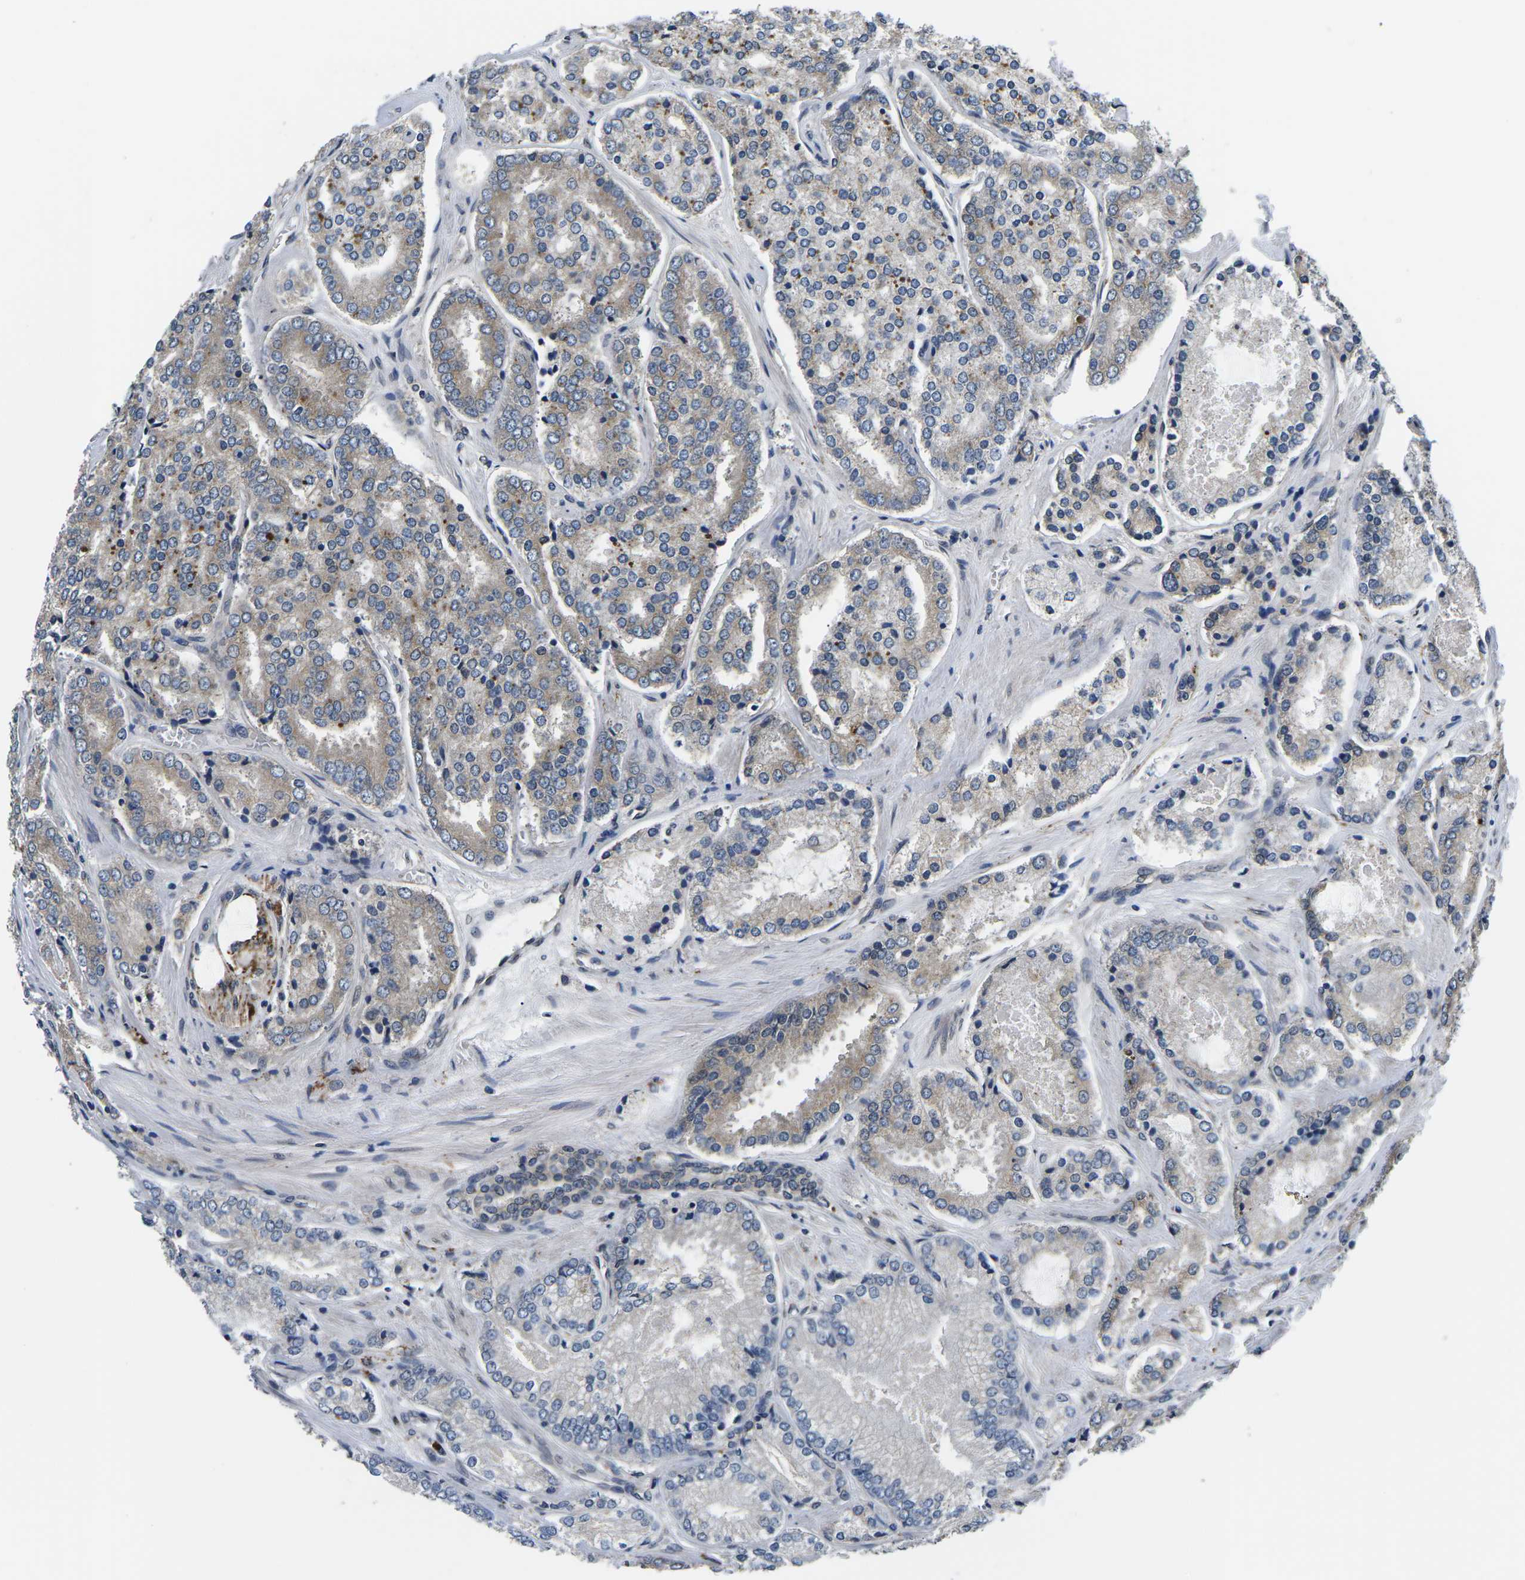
{"staining": {"intensity": "weak", "quantity": "25%-75%", "location": "cytoplasmic/membranous"}, "tissue": "prostate cancer", "cell_type": "Tumor cells", "image_type": "cancer", "snomed": [{"axis": "morphology", "description": "Adenocarcinoma, High grade"}, {"axis": "topography", "description": "Prostate"}], "caption": "IHC (DAB (3,3'-diaminobenzidine)) staining of human prostate adenocarcinoma (high-grade) displays weak cytoplasmic/membranous protein expression in approximately 25%-75% of tumor cells.", "gene": "SNX10", "patient": {"sex": "male", "age": 65}}